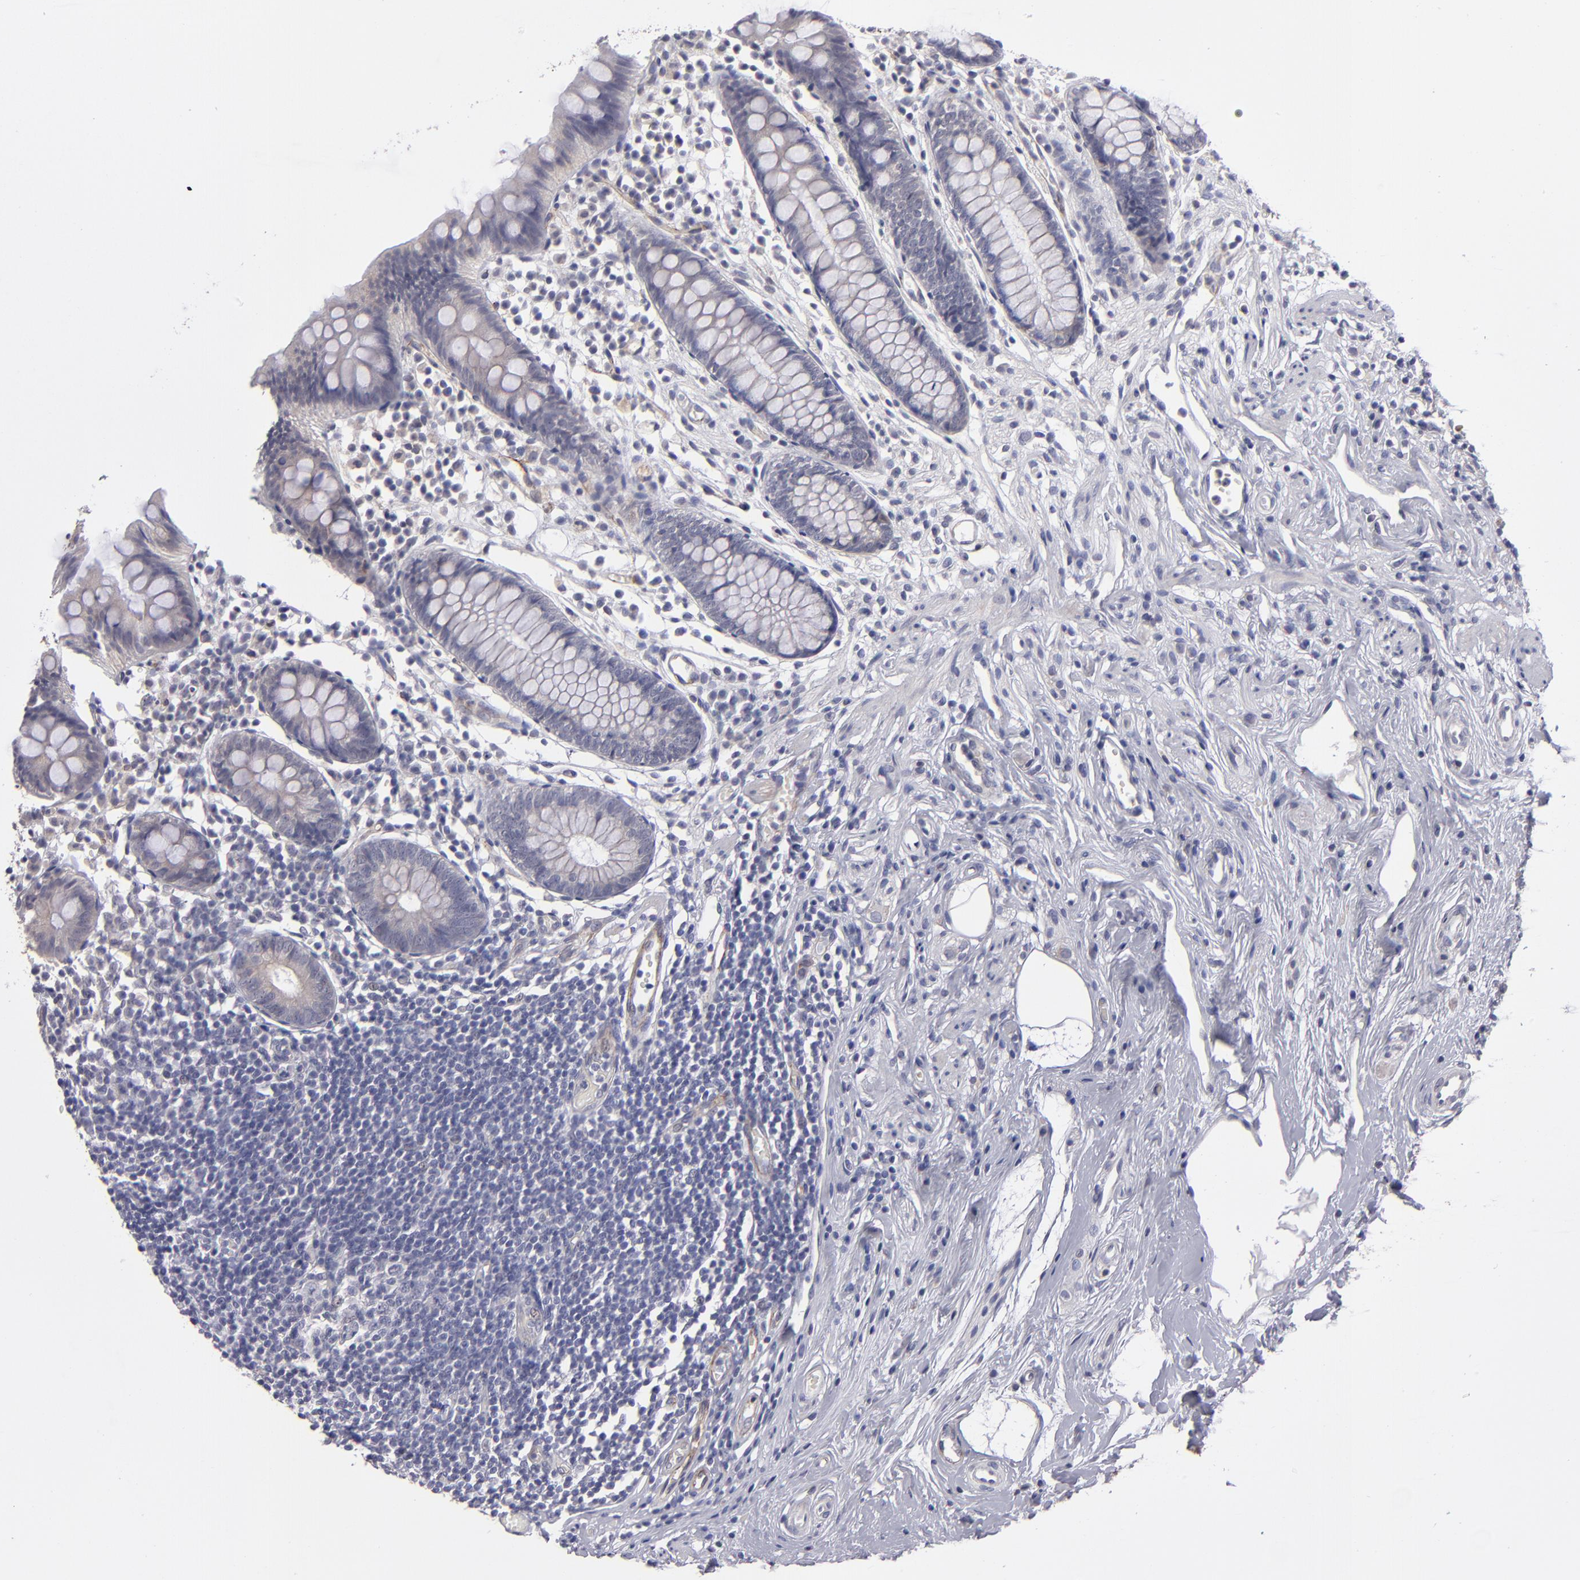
{"staining": {"intensity": "moderate", "quantity": "<25%", "location": "cytoplasmic/membranous"}, "tissue": "appendix", "cell_type": "Glandular cells", "image_type": "normal", "snomed": [{"axis": "morphology", "description": "Normal tissue, NOS"}, {"axis": "topography", "description": "Appendix"}], "caption": "A brown stain labels moderate cytoplasmic/membranous positivity of a protein in glandular cells of unremarkable human appendix. (DAB = brown stain, brightfield microscopy at high magnification).", "gene": "ZNF175", "patient": {"sex": "male", "age": 38}}